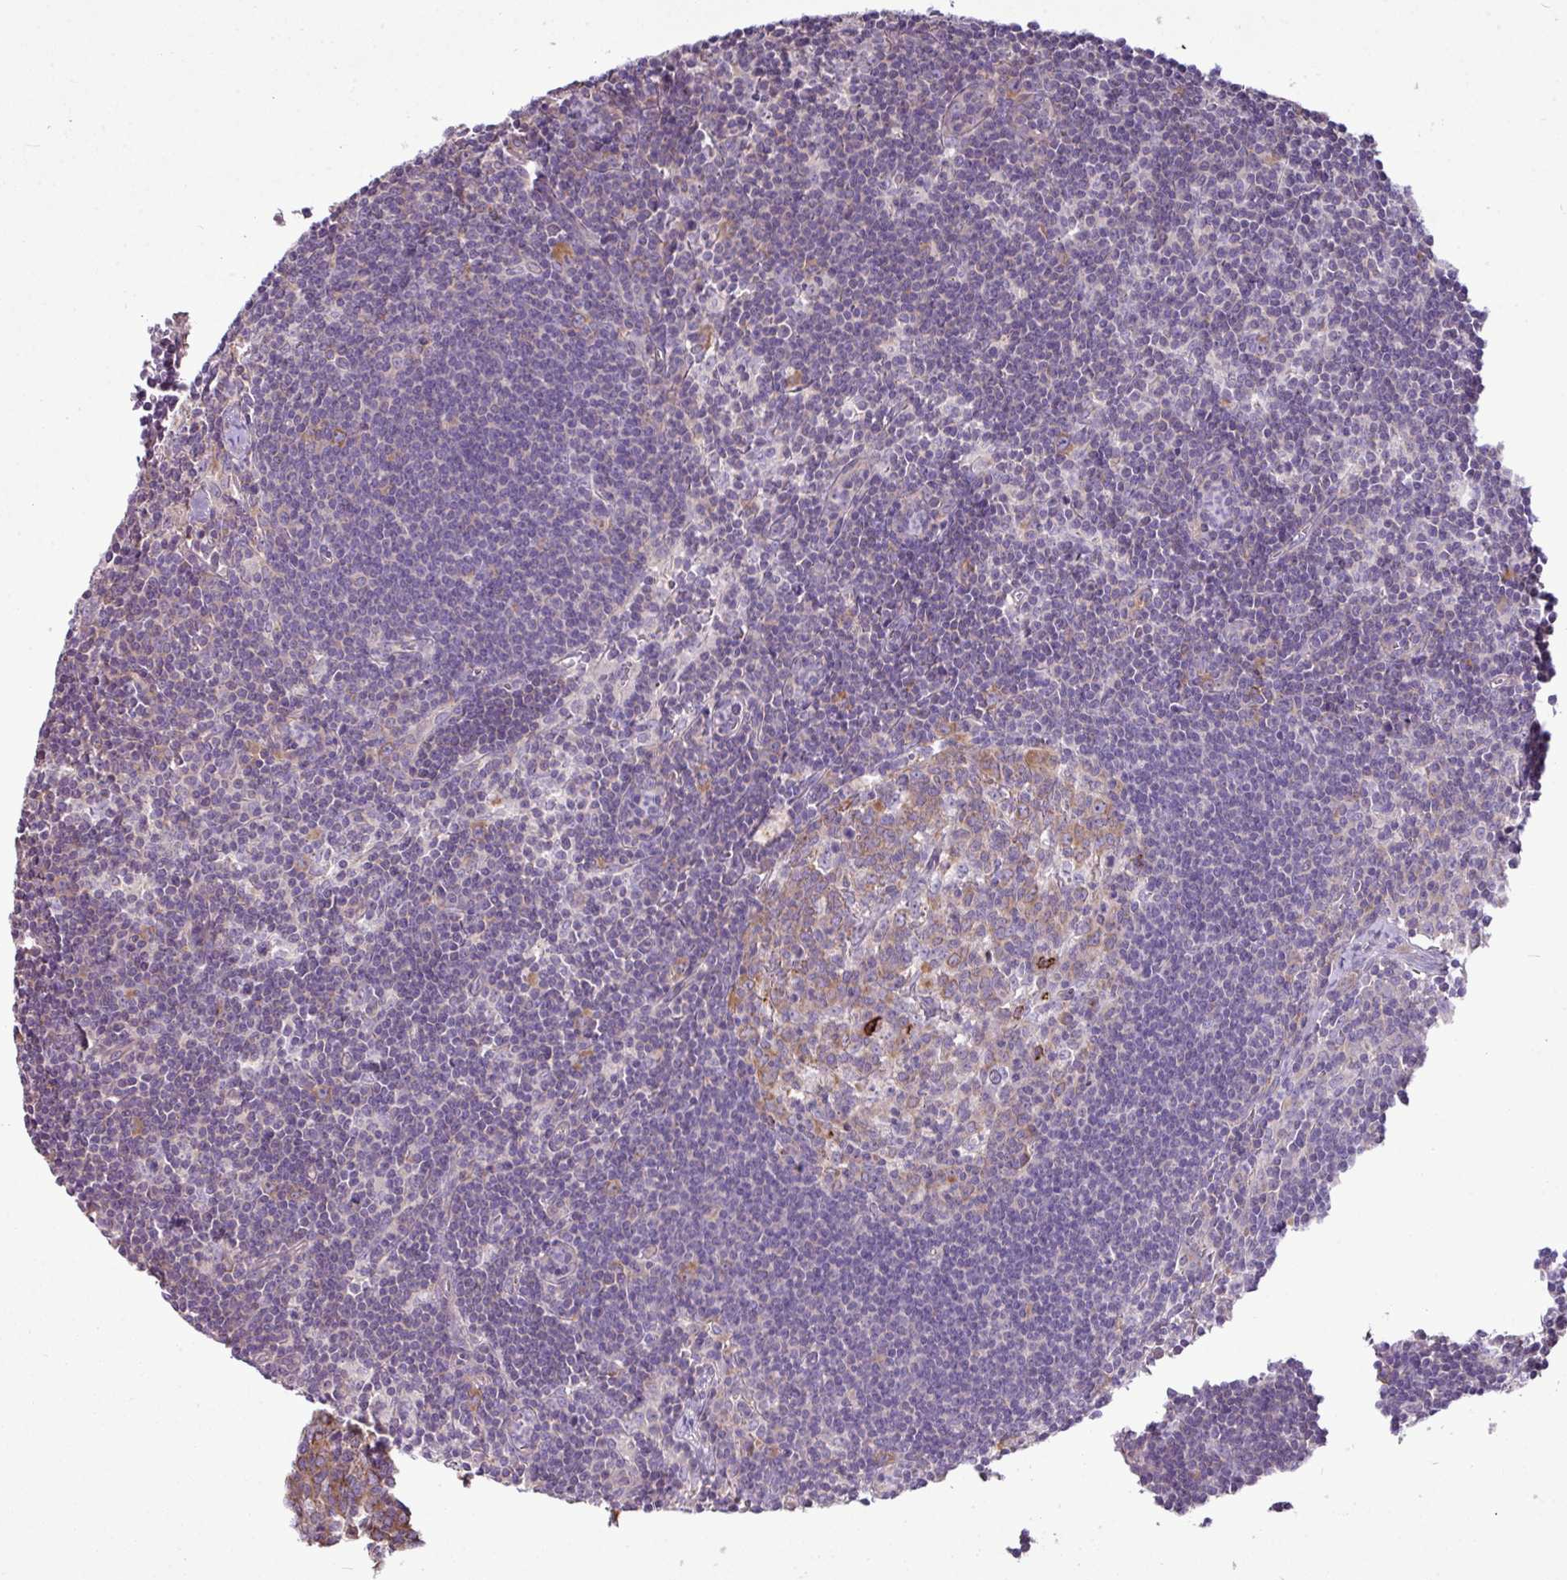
{"staining": {"intensity": "moderate", "quantity": "25%-75%", "location": "cytoplasmic/membranous"}, "tissue": "lymph node", "cell_type": "Germinal center cells", "image_type": "normal", "snomed": [{"axis": "morphology", "description": "Normal tissue, NOS"}, {"axis": "topography", "description": "Lymph node"}], "caption": "IHC (DAB) staining of benign human lymph node demonstrates moderate cytoplasmic/membranous protein expression in about 25%-75% of germinal center cells. (brown staining indicates protein expression, while blue staining denotes nuclei).", "gene": "AGAP4", "patient": {"sex": "female", "age": 29}}